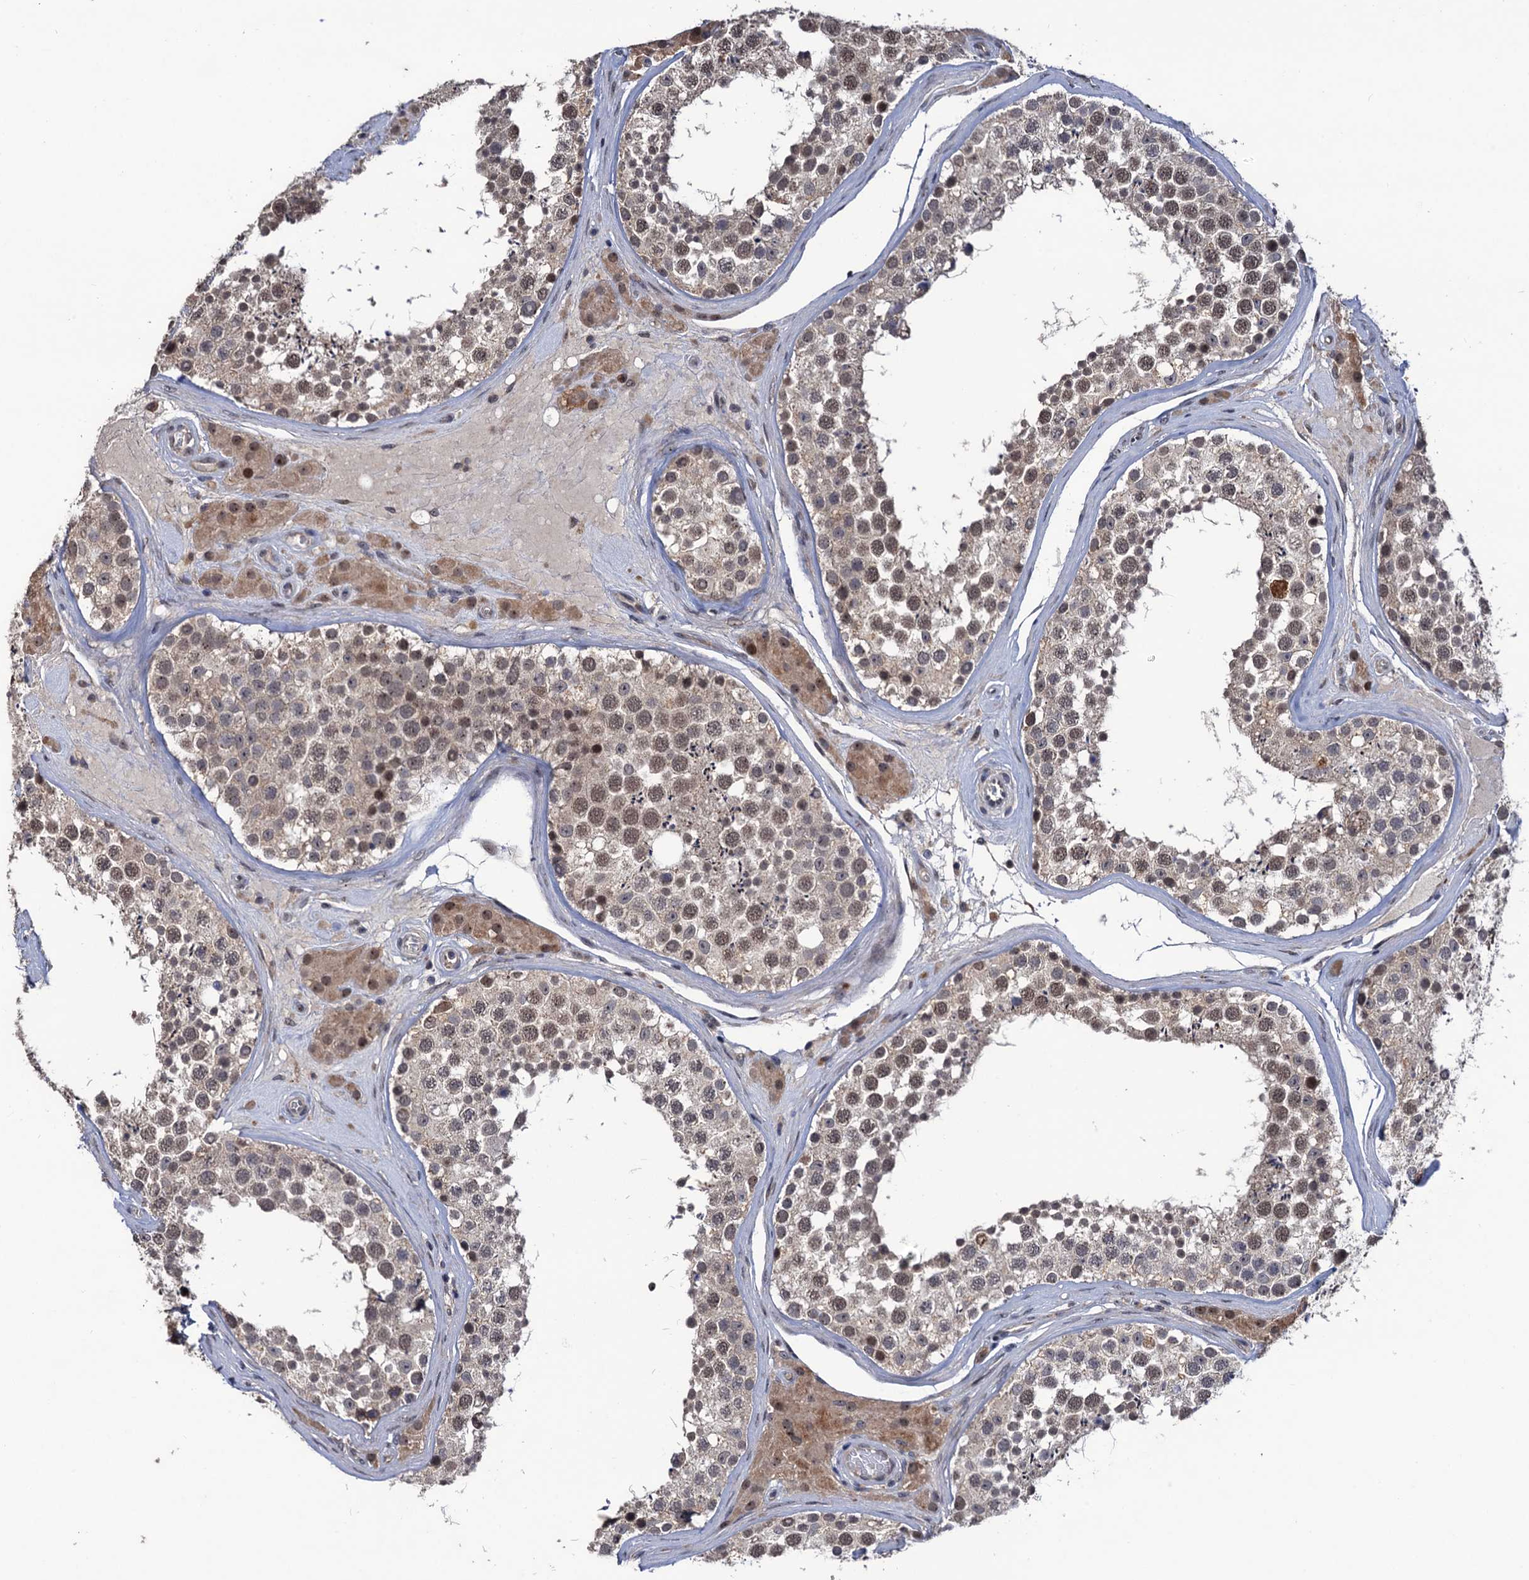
{"staining": {"intensity": "weak", "quantity": ">75%", "location": "cytoplasmic/membranous,nuclear"}, "tissue": "testis", "cell_type": "Cells in seminiferous ducts", "image_type": "normal", "snomed": [{"axis": "morphology", "description": "Normal tissue, NOS"}, {"axis": "topography", "description": "Testis"}], "caption": "A high-resolution histopathology image shows immunohistochemistry staining of unremarkable testis, which reveals weak cytoplasmic/membranous,nuclear positivity in about >75% of cells in seminiferous ducts.", "gene": "LRRC63", "patient": {"sex": "male", "age": 46}}